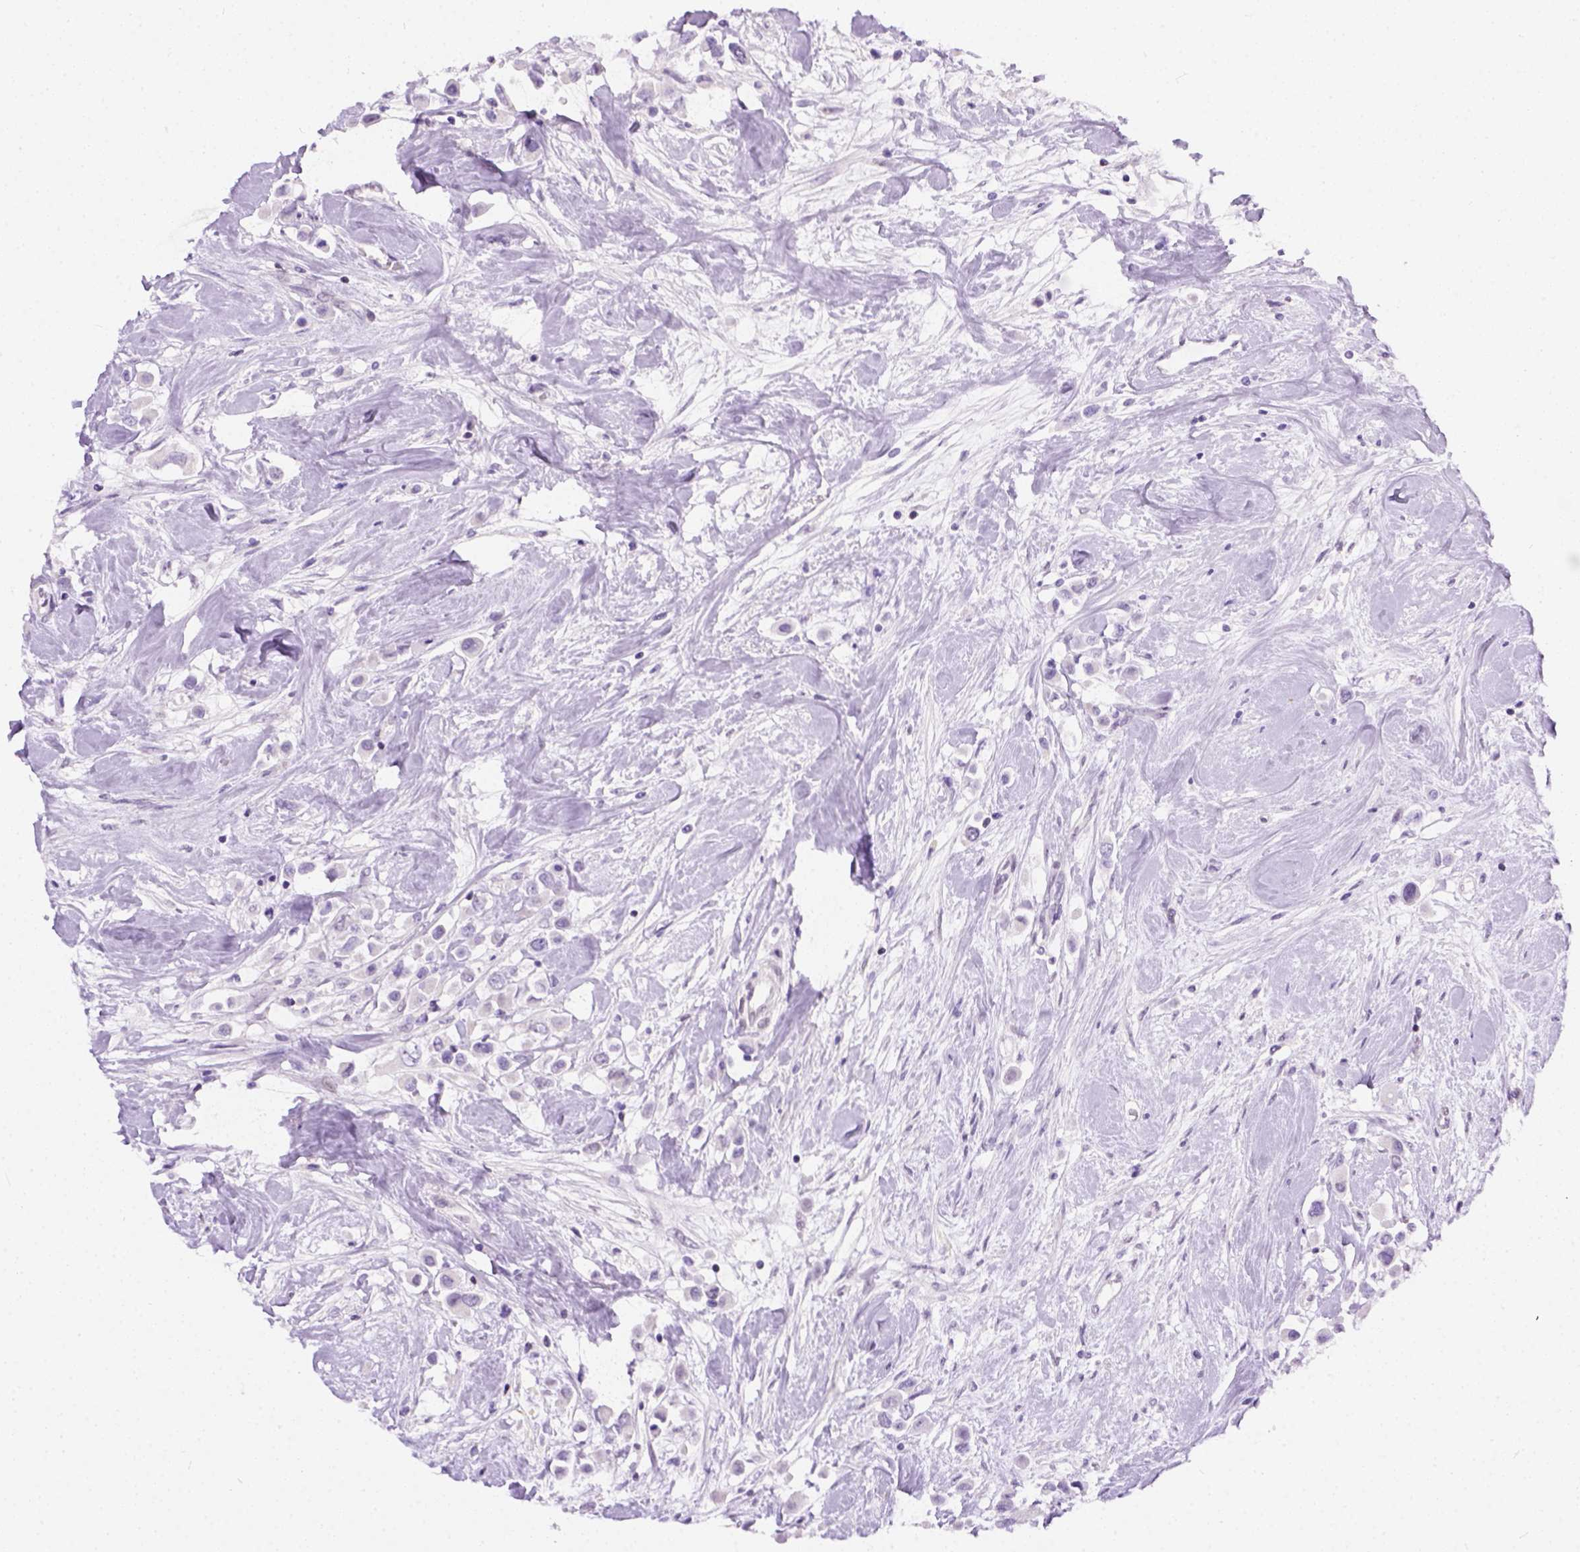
{"staining": {"intensity": "negative", "quantity": "none", "location": "none"}, "tissue": "breast cancer", "cell_type": "Tumor cells", "image_type": "cancer", "snomed": [{"axis": "morphology", "description": "Duct carcinoma"}, {"axis": "topography", "description": "Breast"}], "caption": "High magnification brightfield microscopy of infiltrating ductal carcinoma (breast) stained with DAB (3,3'-diaminobenzidine) (brown) and counterstained with hematoxylin (blue): tumor cells show no significant staining.", "gene": "FAM184B", "patient": {"sex": "female", "age": 61}}